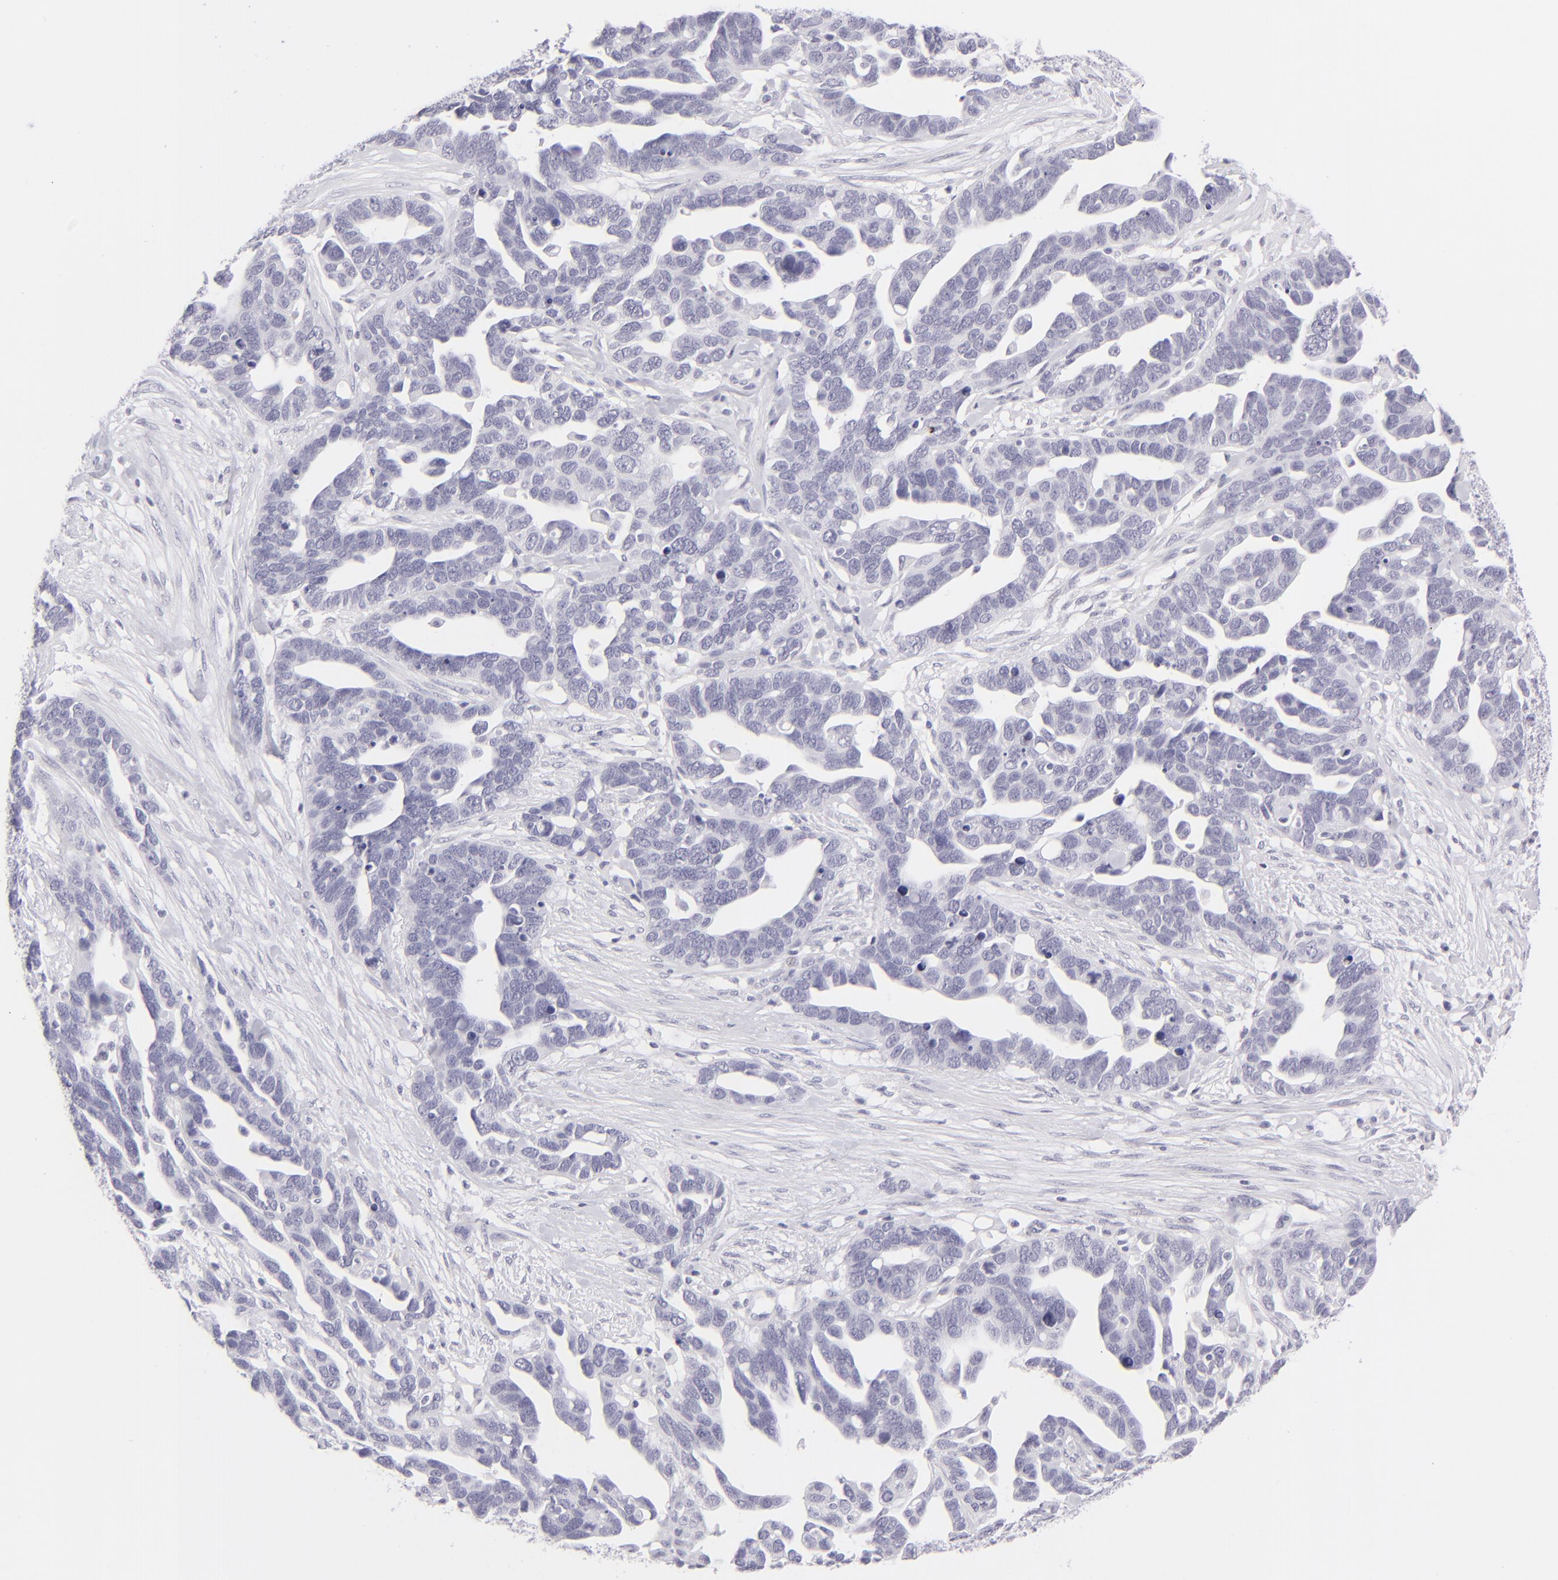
{"staining": {"intensity": "negative", "quantity": "none", "location": "none"}, "tissue": "ovarian cancer", "cell_type": "Tumor cells", "image_type": "cancer", "snomed": [{"axis": "morphology", "description": "Cystadenocarcinoma, serous, NOS"}, {"axis": "topography", "description": "Ovary"}], "caption": "This is an IHC photomicrograph of human serous cystadenocarcinoma (ovarian). There is no expression in tumor cells.", "gene": "FCER2", "patient": {"sex": "female", "age": 54}}